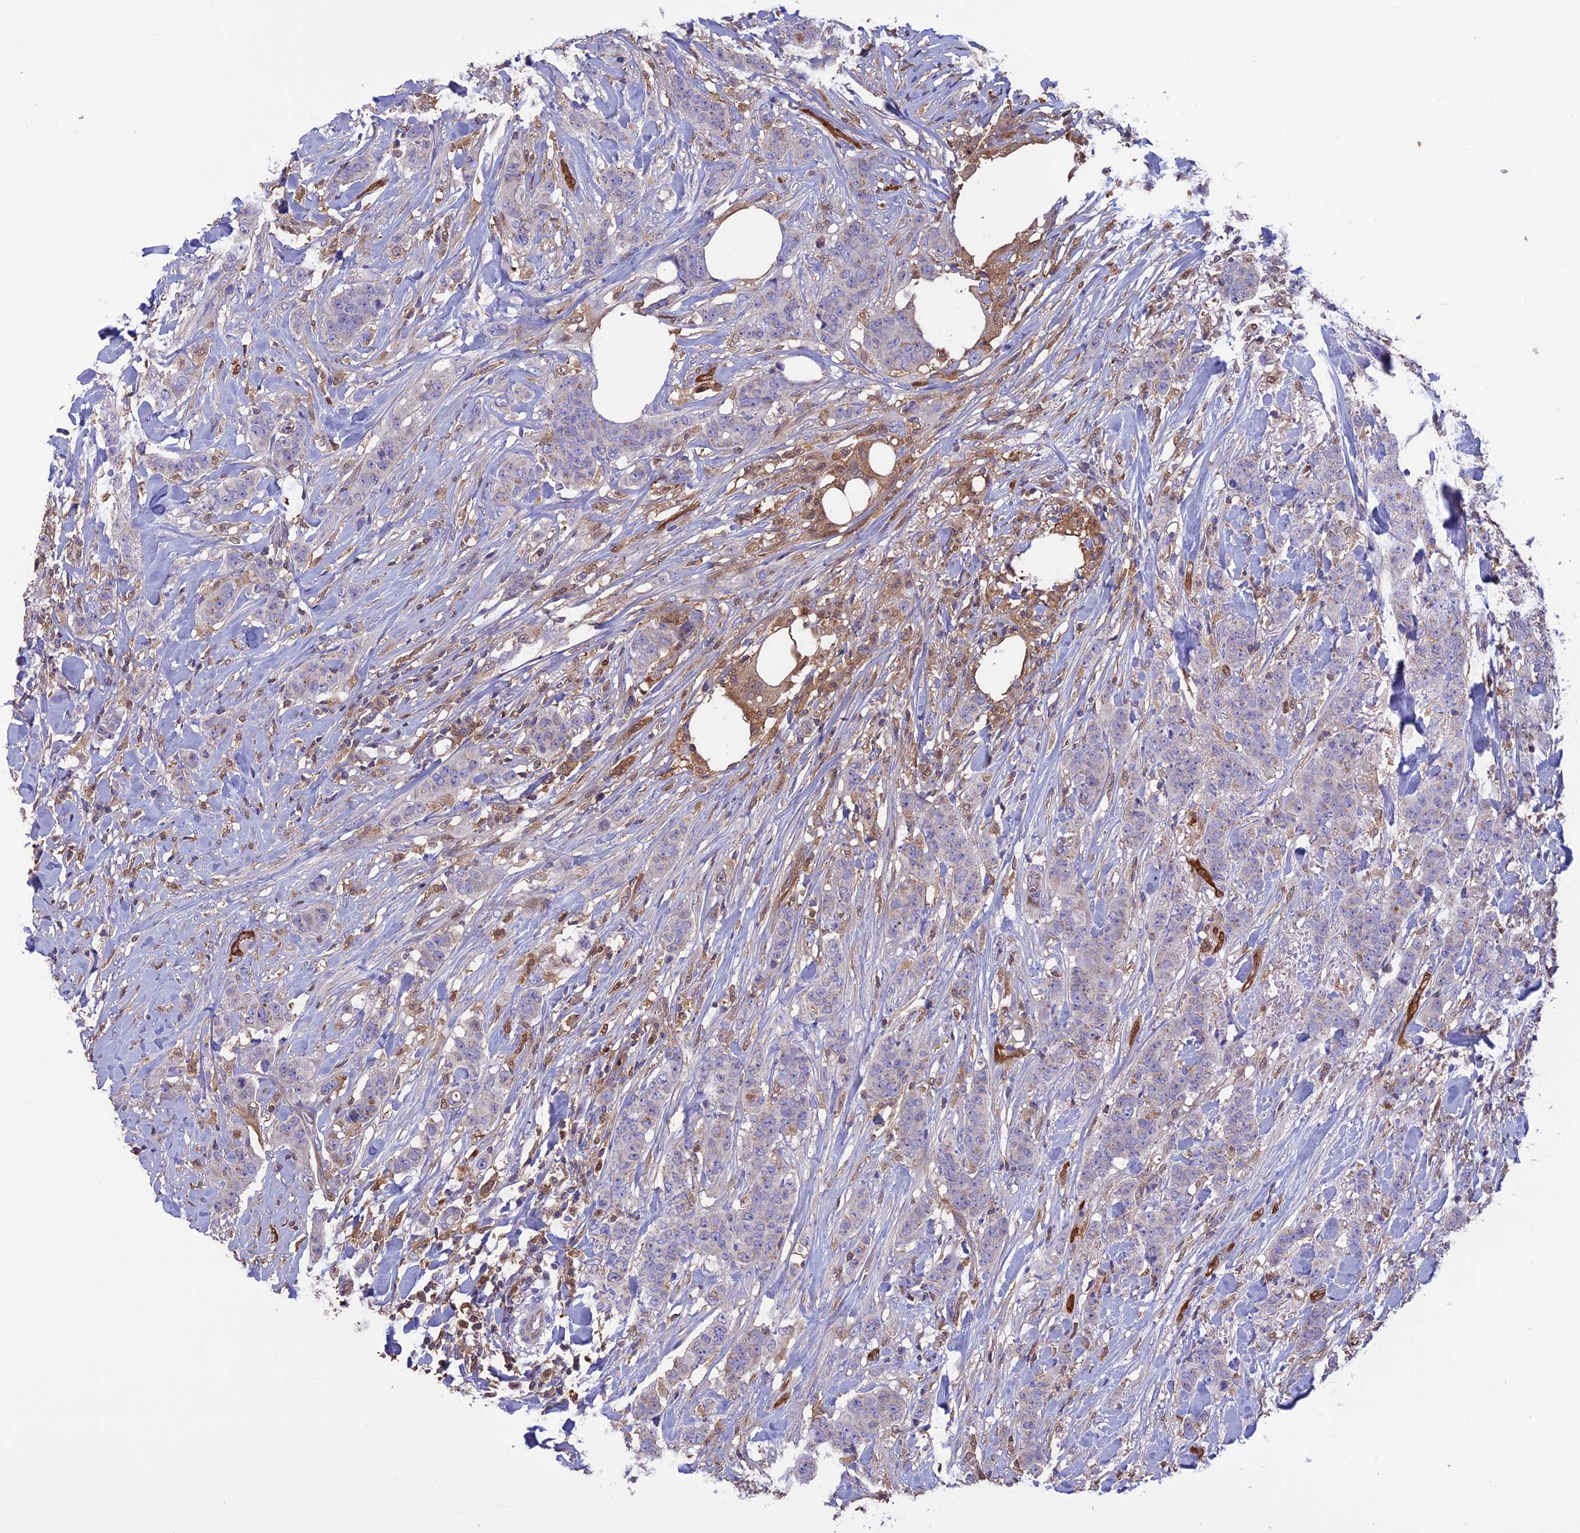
{"staining": {"intensity": "weak", "quantity": "<25%", "location": "cytoplasmic/membranous"}, "tissue": "breast cancer", "cell_type": "Tumor cells", "image_type": "cancer", "snomed": [{"axis": "morphology", "description": "Duct carcinoma"}, {"axis": "topography", "description": "Breast"}], "caption": "Protein analysis of breast cancer demonstrates no significant positivity in tumor cells.", "gene": "ARHGAP18", "patient": {"sex": "female", "age": 40}}